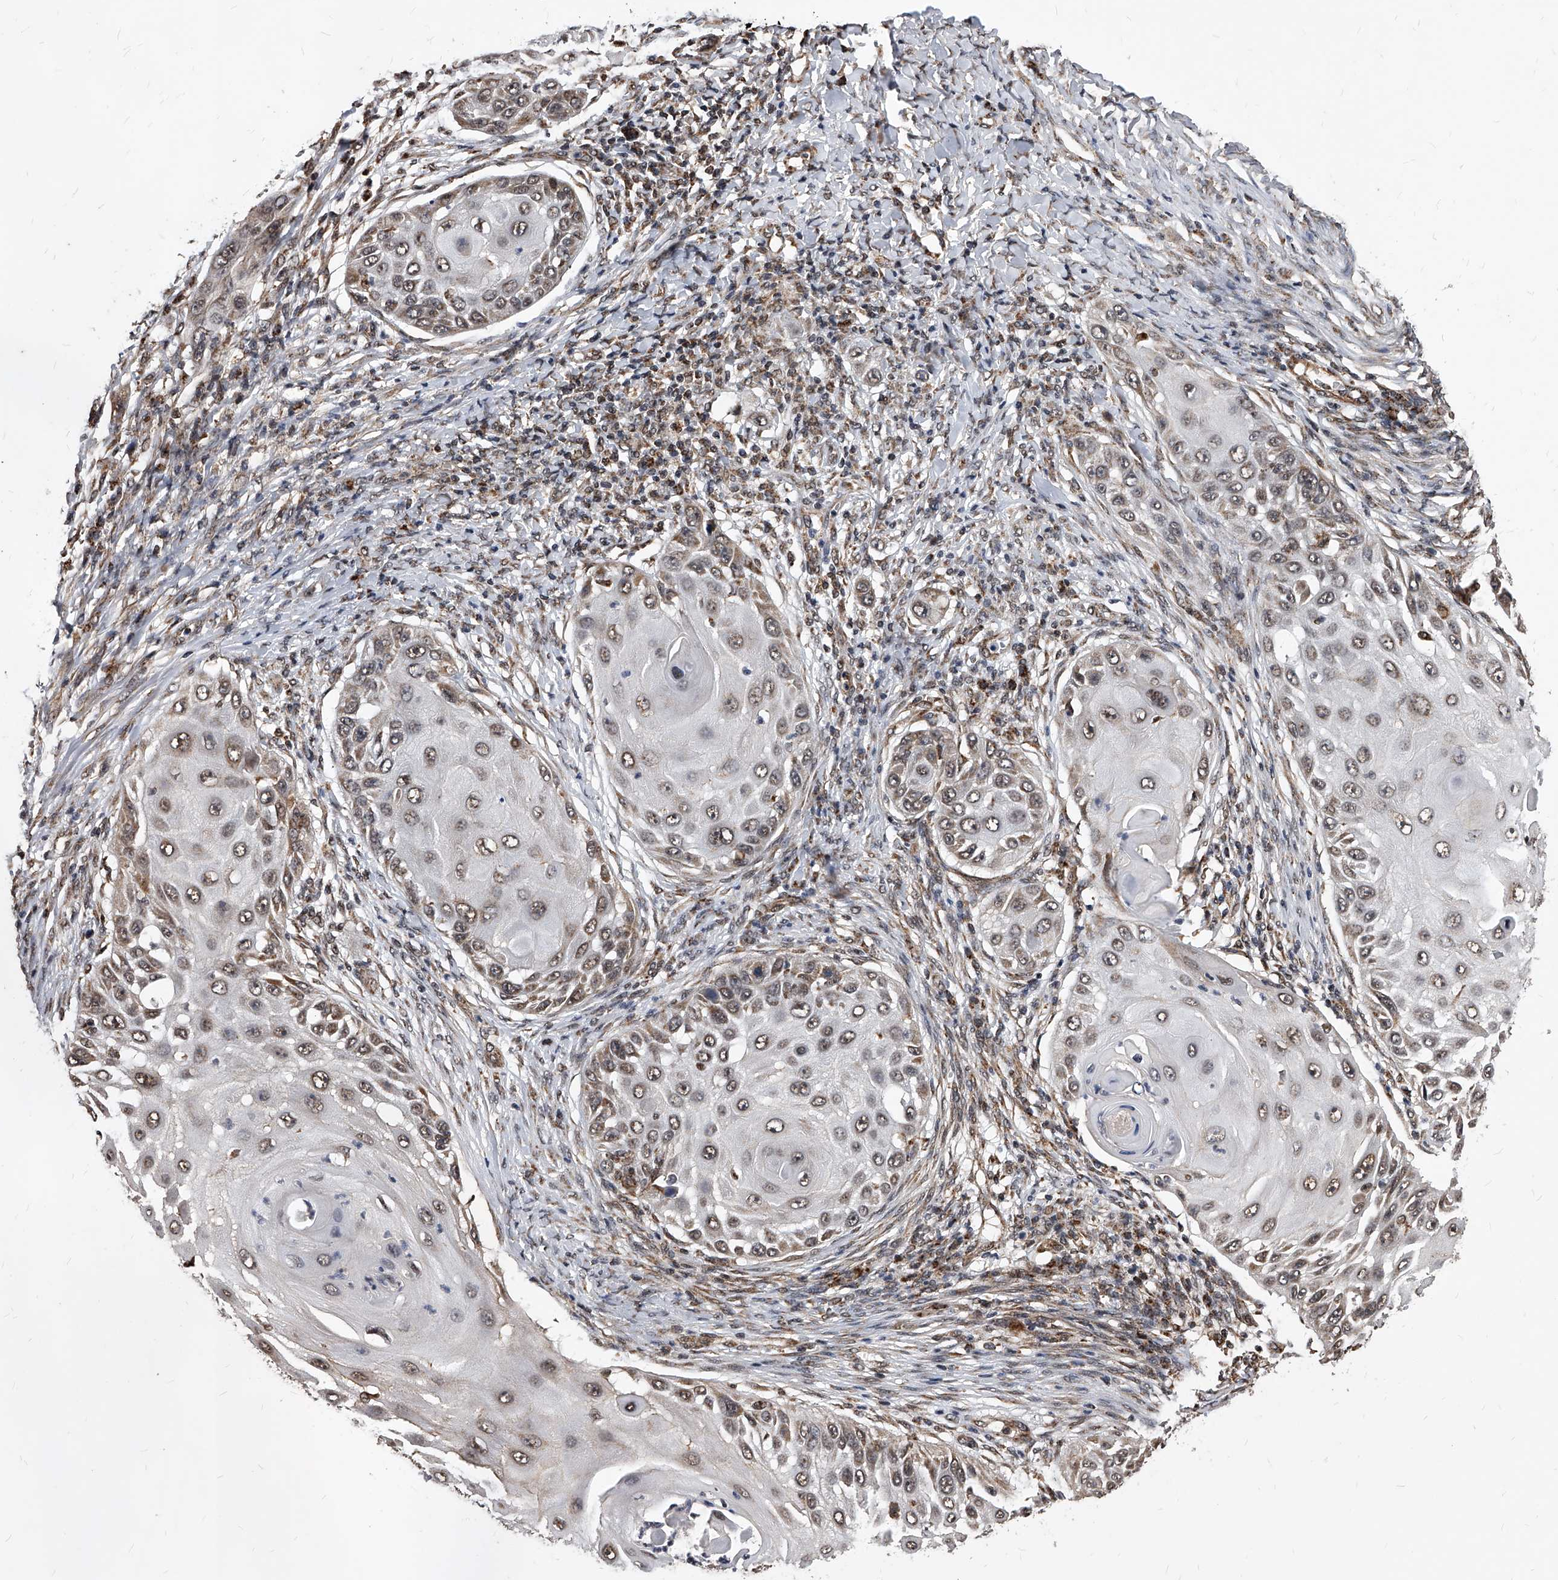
{"staining": {"intensity": "weak", "quantity": ">75%", "location": "nuclear"}, "tissue": "skin cancer", "cell_type": "Tumor cells", "image_type": "cancer", "snomed": [{"axis": "morphology", "description": "Squamous cell carcinoma, NOS"}, {"axis": "topography", "description": "Skin"}], "caption": "Brown immunohistochemical staining in skin cancer (squamous cell carcinoma) shows weak nuclear staining in about >75% of tumor cells.", "gene": "DUSP22", "patient": {"sex": "female", "age": 44}}